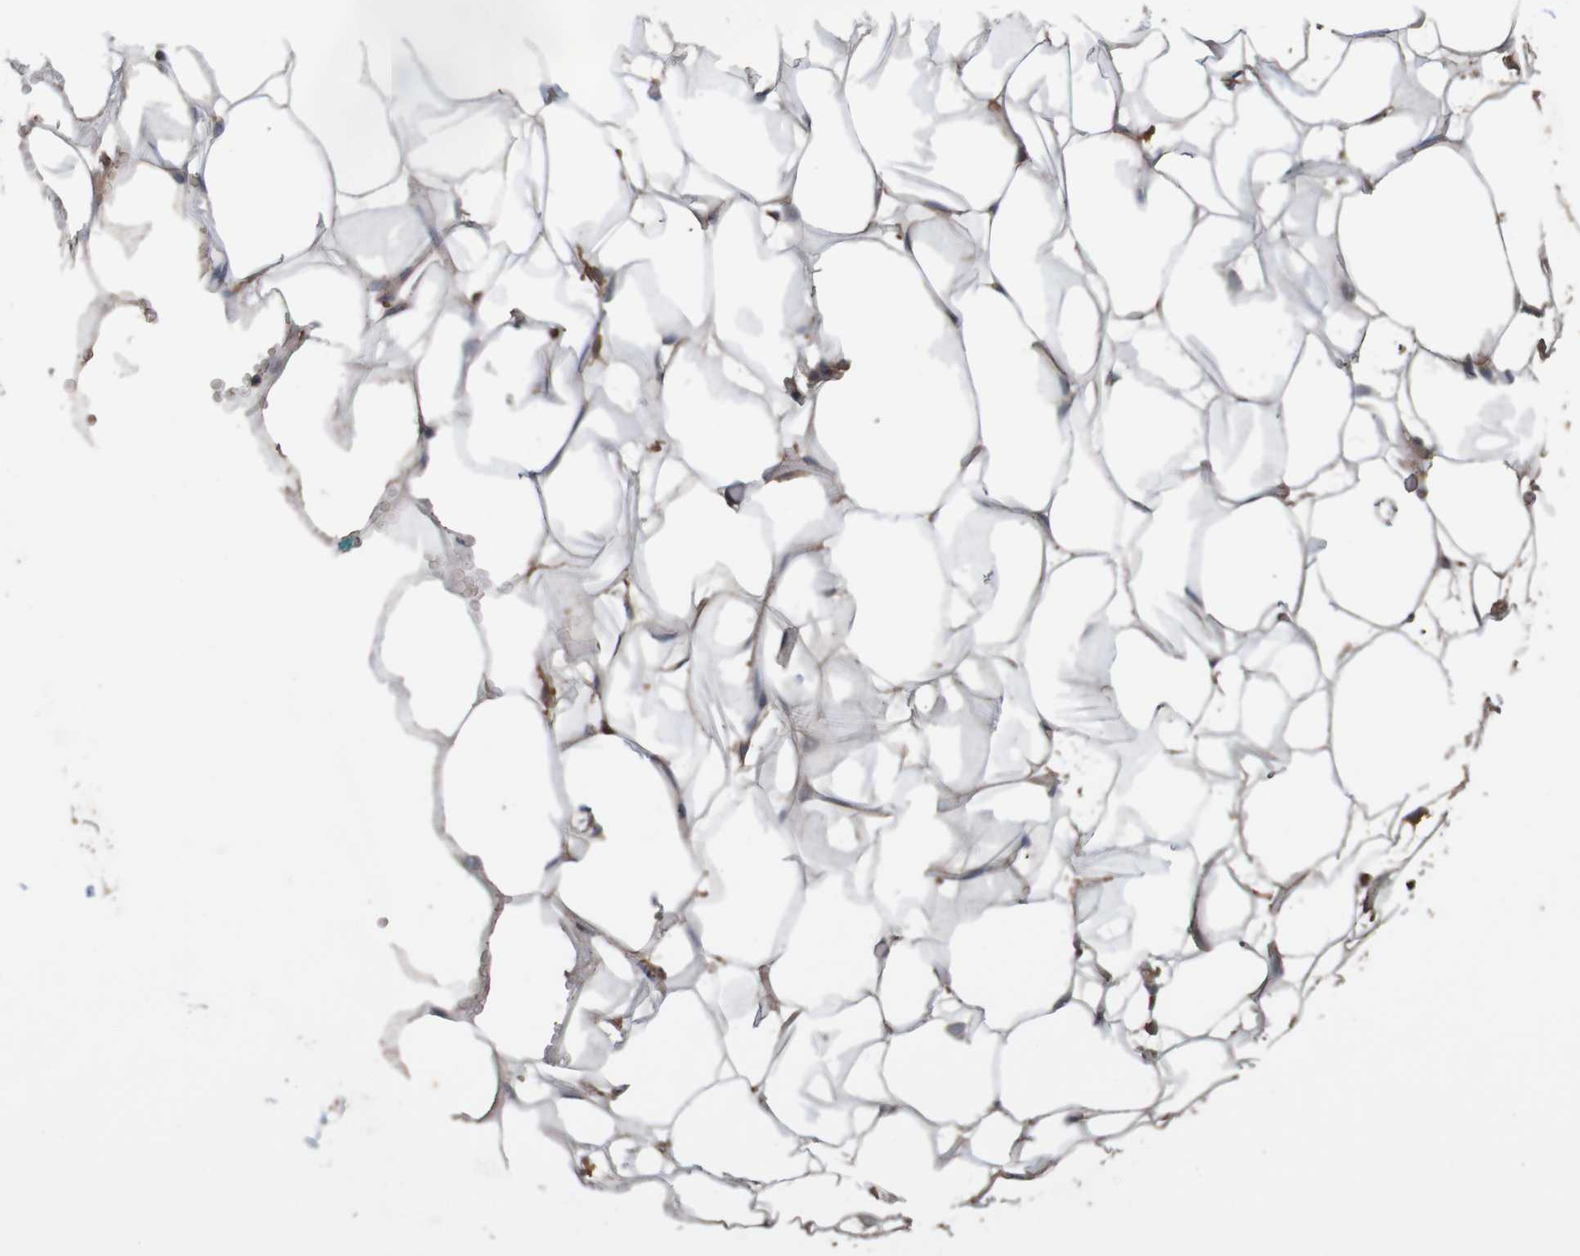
{"staining": {"intensity": "moderate", "quantity": "25%-75%", "location": "cytoplasmic/membranous"}, "tissue": "adipose tissue", "cell_type": "Adipocytes", "image_type": "normal", "snomed": [{"axis": "morphology", "description": "Normal tissue, NOS"}, {"axis": "topography", "description": "Breast"}, {"axis": "topography", "description": "Adipose tissue"}], "caption": "DAB (3,3'-diaminobenzidine) immunohistochemical staining of normal adipose tissue exhibits moderate cytoplasmic/membranous protein positivity in about 25%-75% of adipocytes.", "gene": "ARHGEF11", "patient": {"sex": "female", "age": 25}}